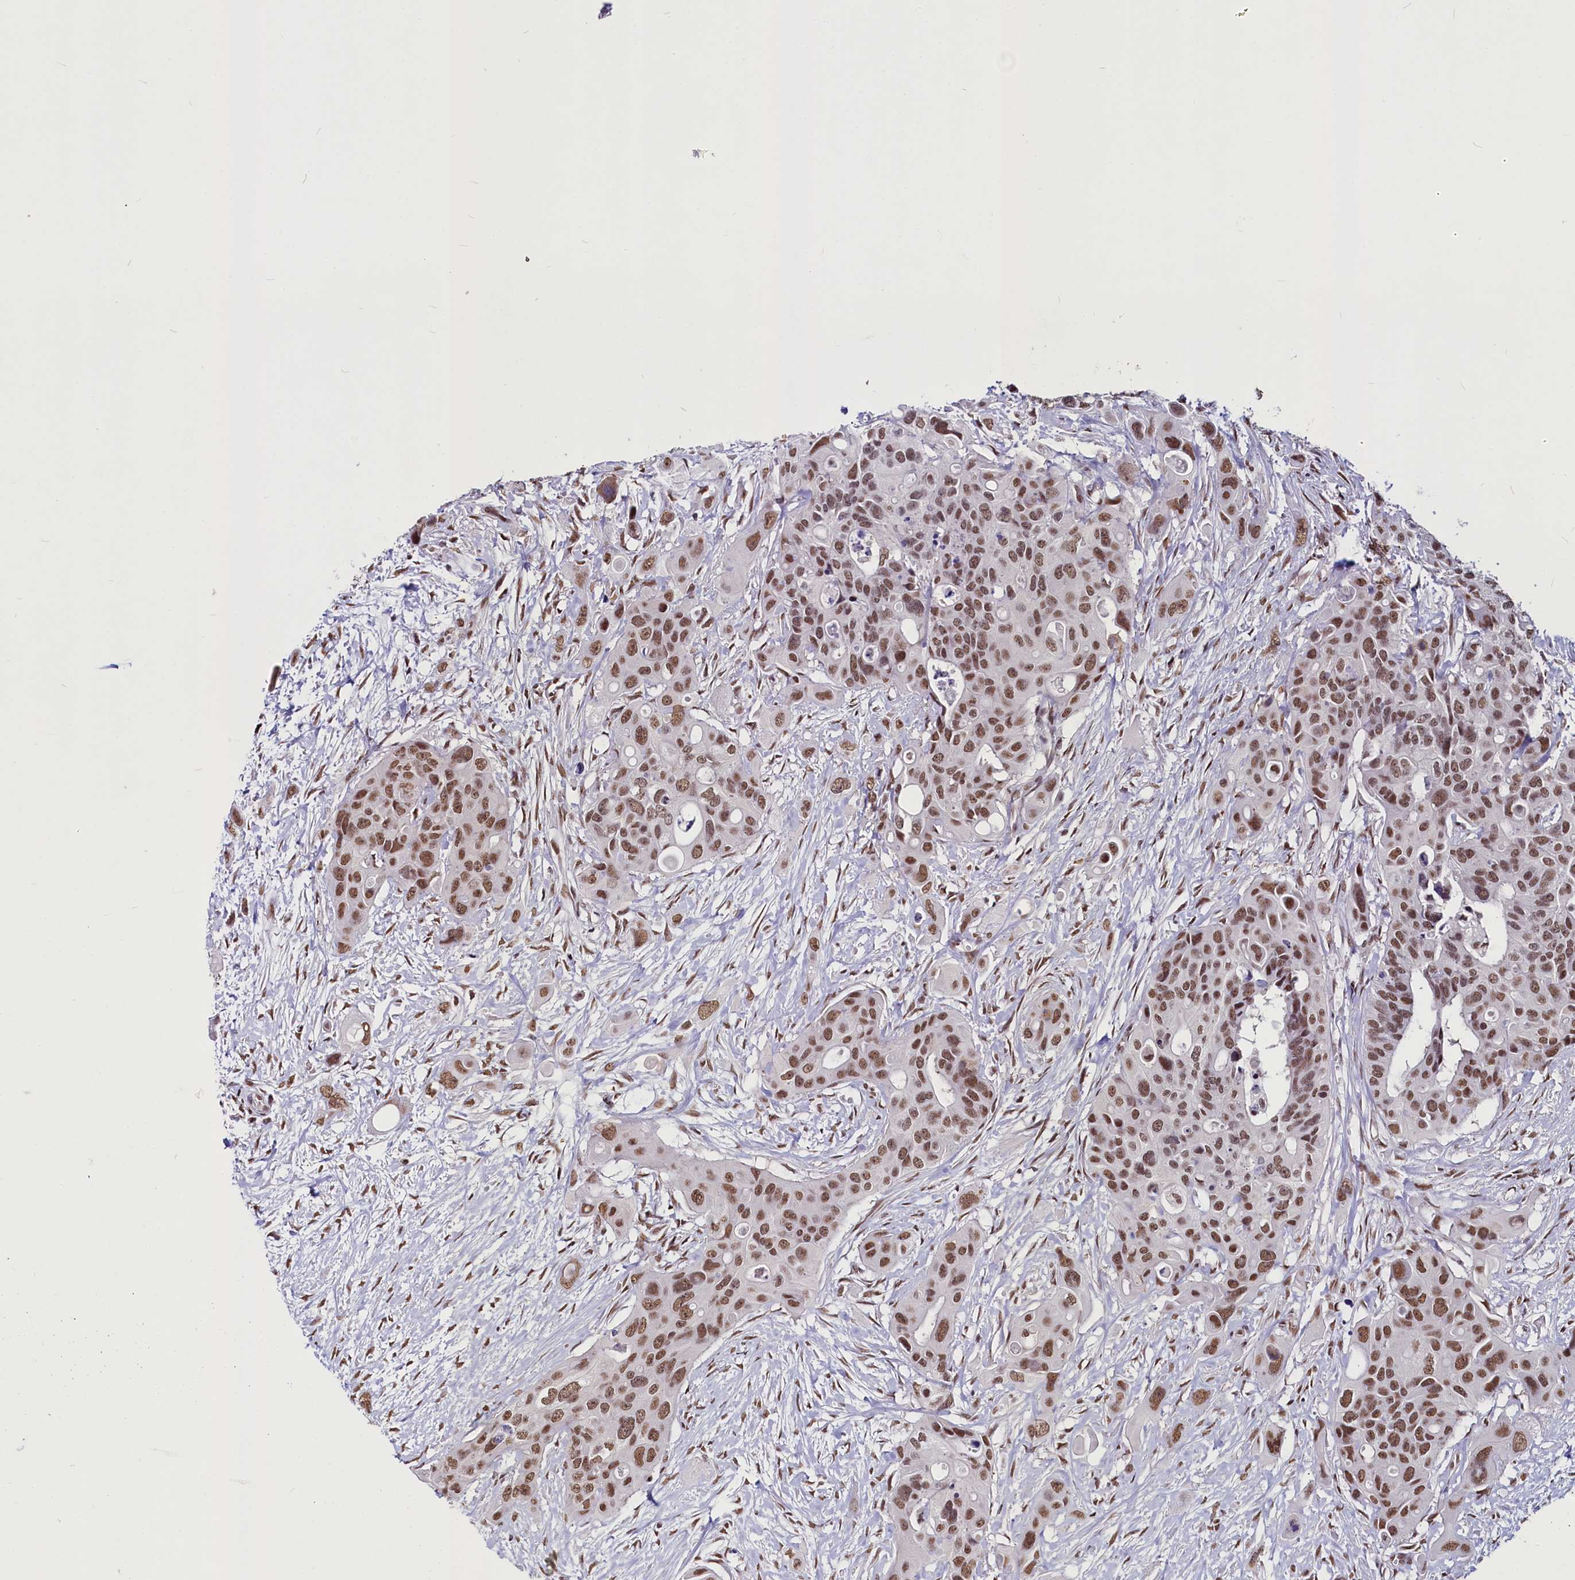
{"staining": {"intensity": "moderate", "quantity": ">75%", "location": "nuclear"}, "tissue": "colorectal cancer", "cell_type": "Tumor cells", "image_type": "cancer", "snomed": [{"axis": "morphology", "description": "Adenocarcinoma, NOS"}, {"axis": "topography", "description": "Colon"}], "caption": "The immunohistochemical stain labels moderate nuclear expression in tumor cells of colorectal cancer tissue.", "gene": "PARPBP", "patient": {"sex": "male", "age": 77}}